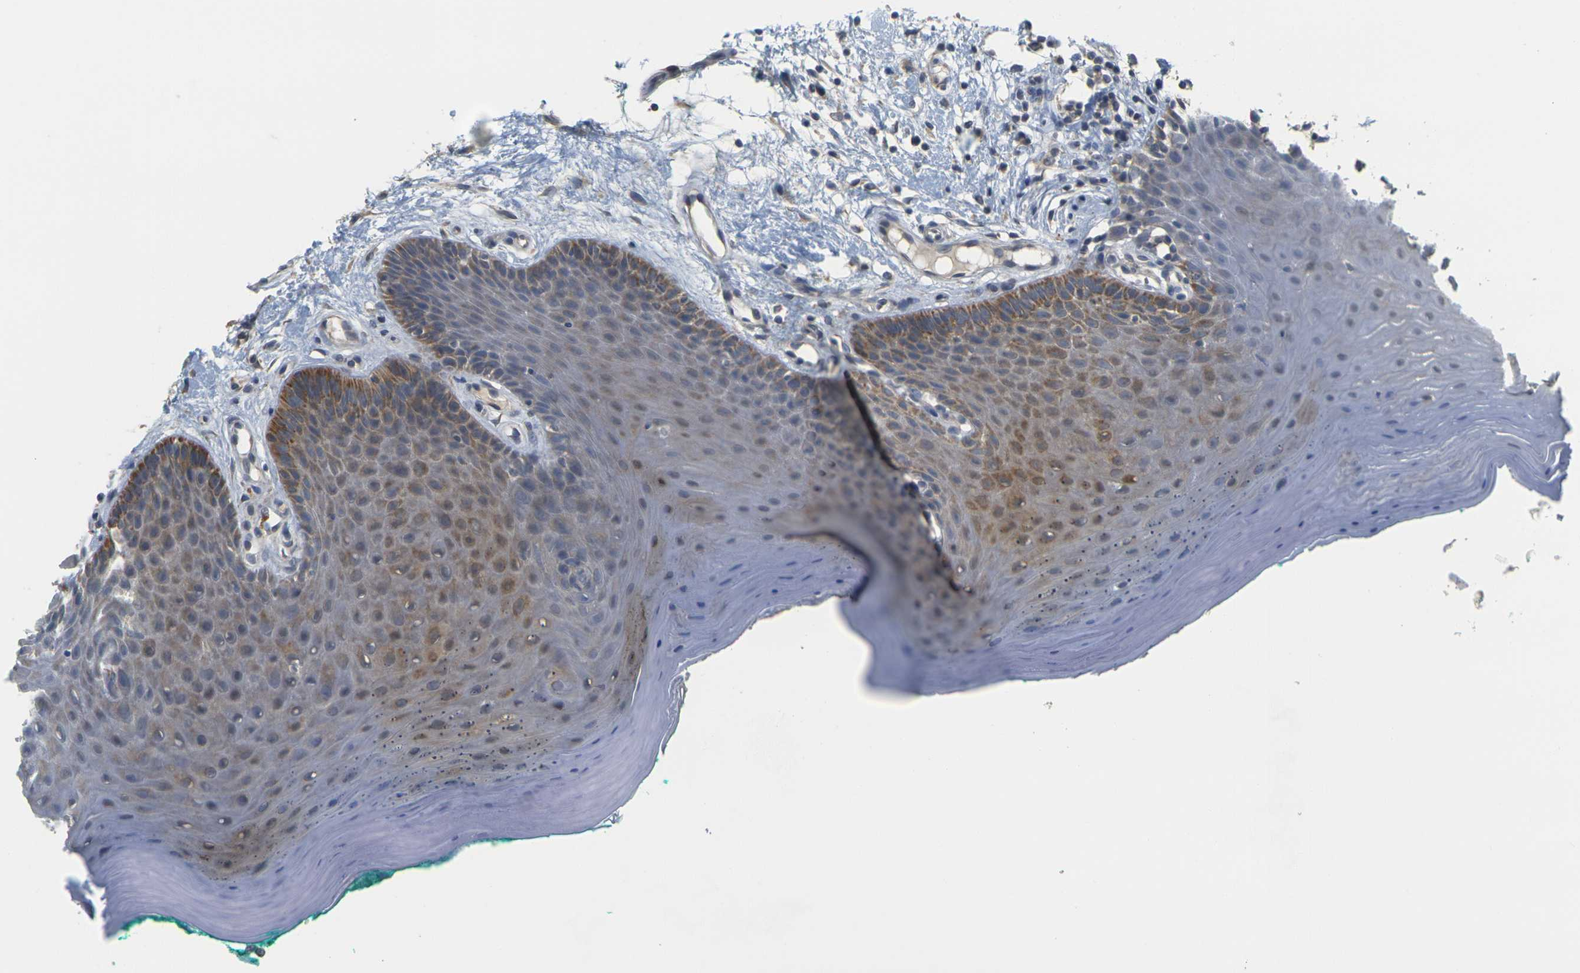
{"staining": {"intensity": "moderate", "quantity": "25%-75%", "location": "cytoplasmic/membranous"}, "tissue": "oral mucosa", "cell_type": "Squamous epithelial cells", "image_type": "normal", "snomed": [{"axis": "morphology", "description": "Normal tissue, NOS"}, {"axis": "topography", "description": "Skeletal muscle"}, {"axis": "topography", "description": "Oral tissue"}], "caption": "Immunohistochemistry (IHC) (DAB) staining of unremarkable human oral mucosa displays moderate cytoplasmic/membranous protein staining in approximately 25%-75% of squamous epithelial cells. Nuclei are stained in blue.", "gene": "GDAP1", "patient": {"sex": "male", "age": 58}}